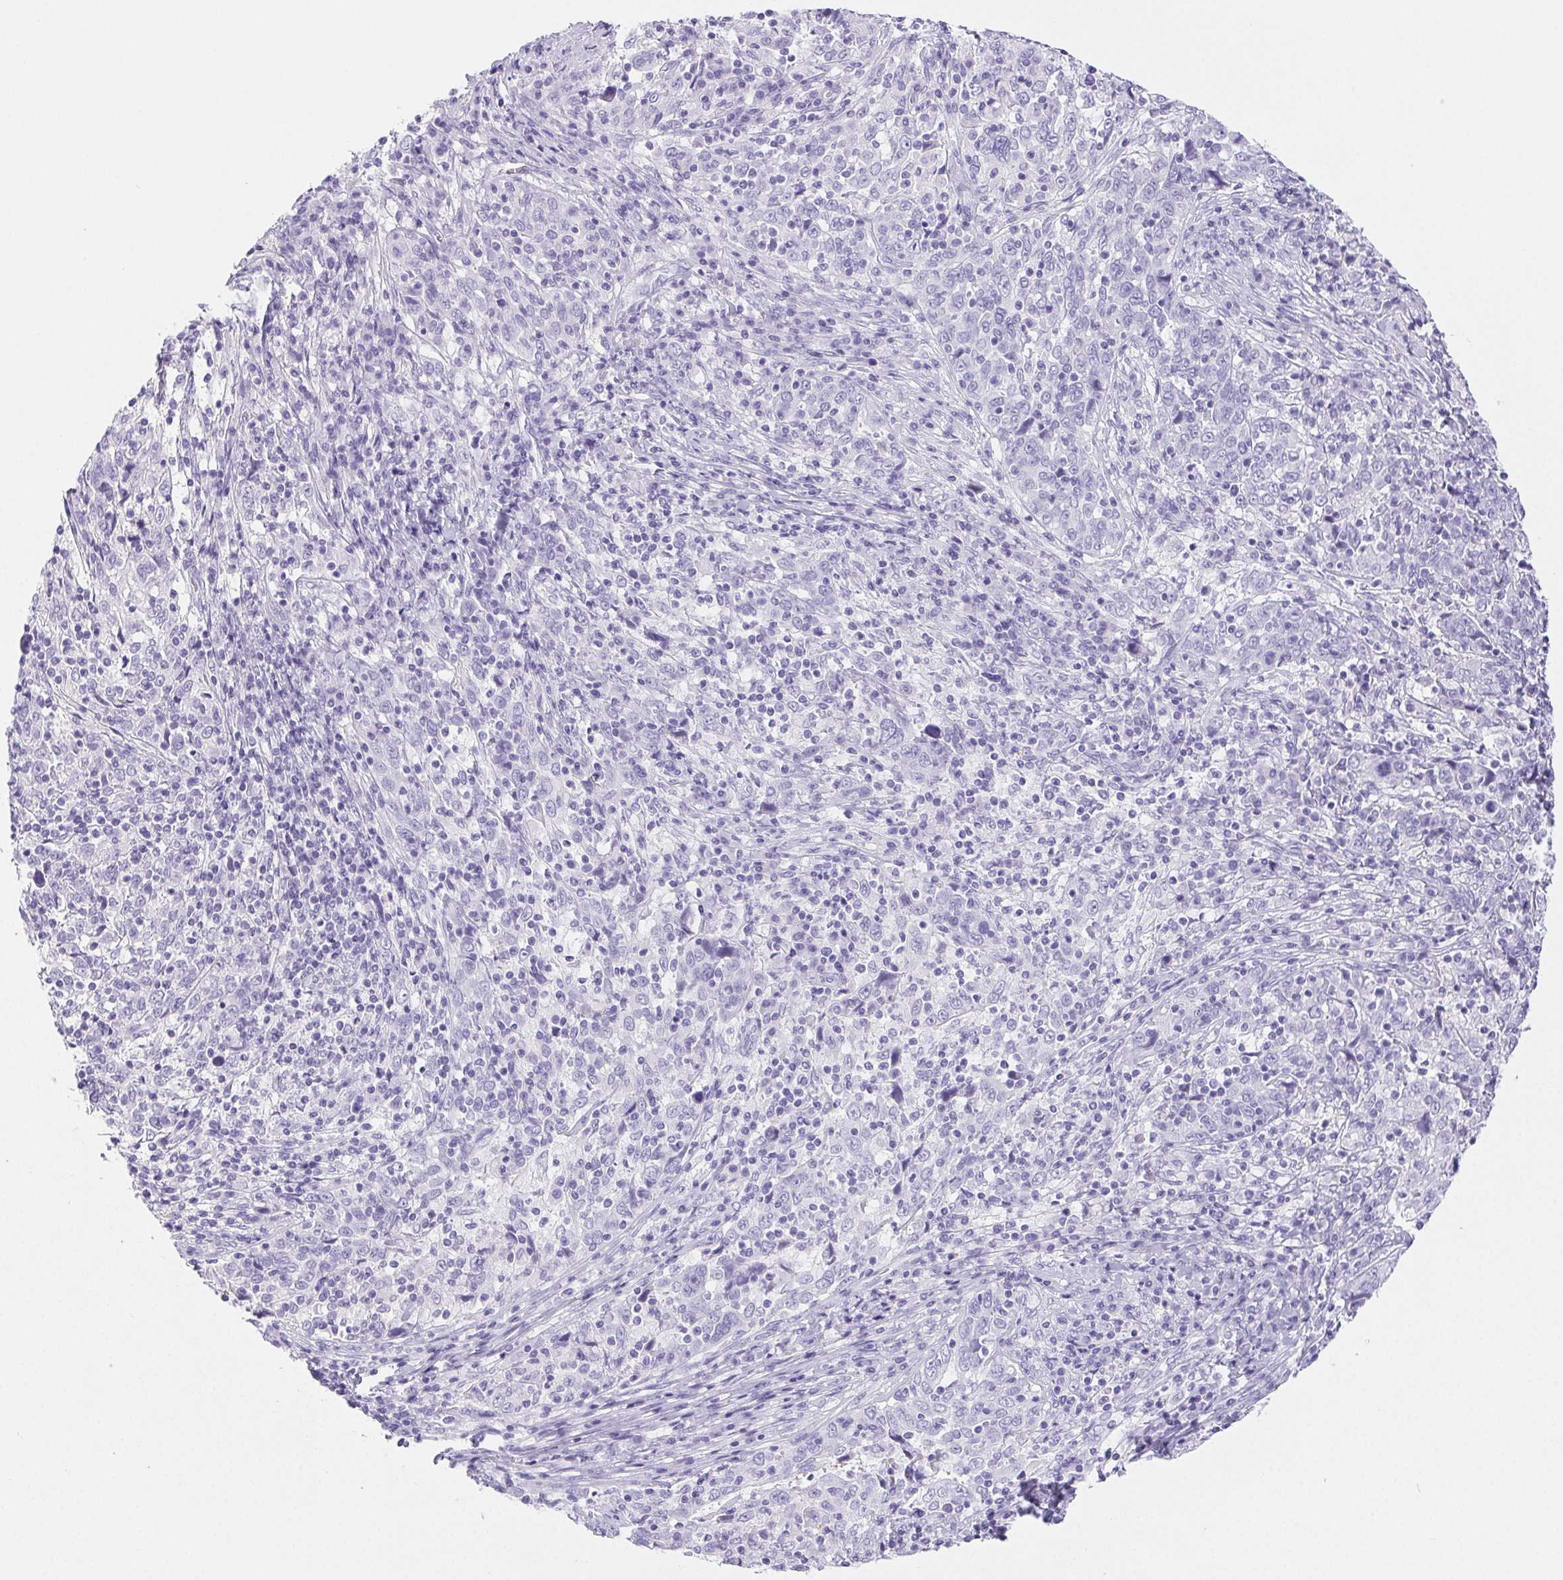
{"staining": {"intensity": "negative", "quantity": "none", "location": "none"}, "tissue": "cervical cancer", "cell_type": "Tumor cells", "image_type": "cancer", "snomed": [{"axis": "morphology", "description": "Squamous cell carcinoma, NOS"}, {"axis": "topography", "description": "Cervix"}], "caption": "Histopathology image shows no significant protein expression in tumor cells of cervical cancer.", "gene": "PNLIP", "patient": {"sex": "female", "age": 46}}